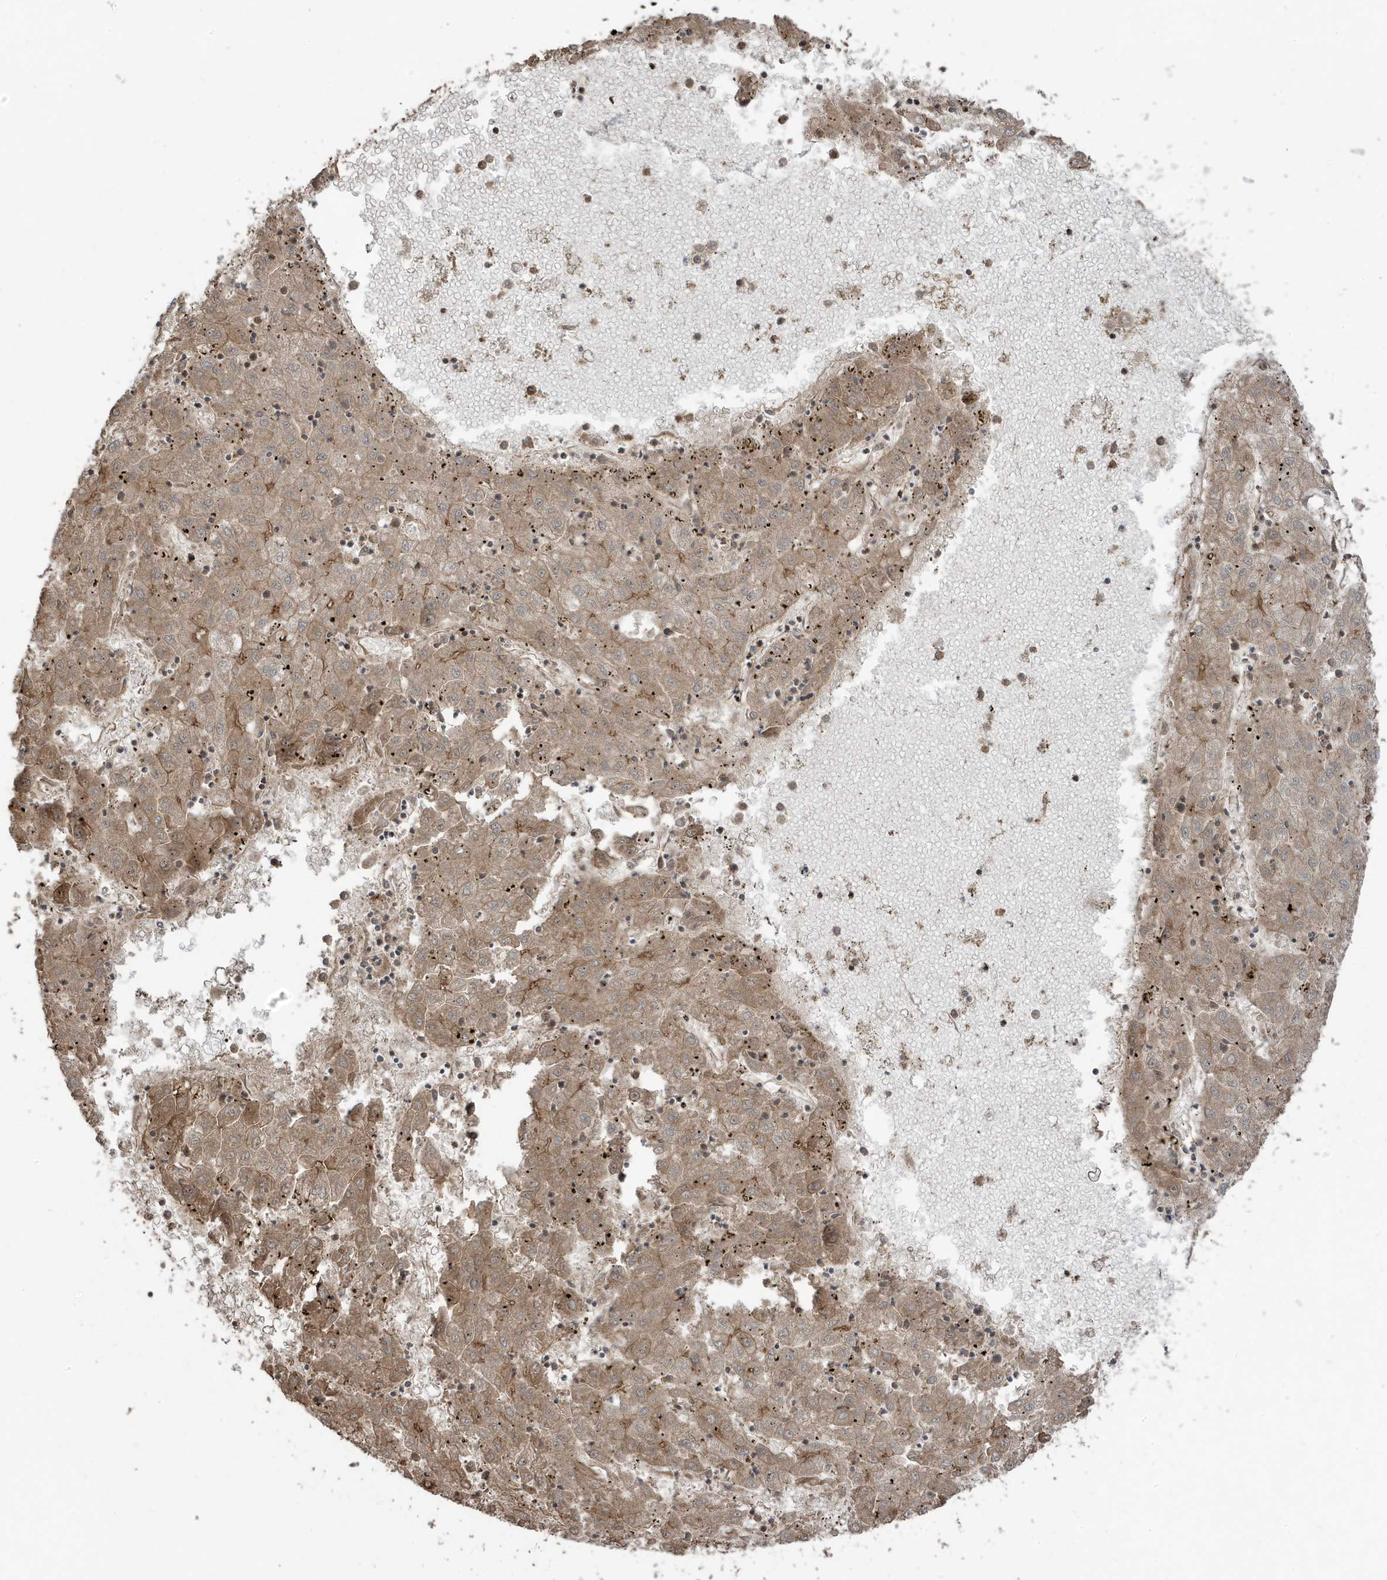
{"staining": {"intensity": "moderate", "quantity": "<25%", "location": "cytoplasmic/membranous"}, "tissue": "liver cancer", "cell_type": "Tumor cells", "image_type": "cancer", "snomed": [{"axis": "morphology", "description": "Carcinoma, Hepatocellular, NOS"}, {"axis": "topography", "description": "Liver"}], "caption": "Liver cancer (hepatocellular carcinoma) tissue demonstrates moderate cytoplasmic/membranous positivity in approximately <25% of tumor cells (DAB IHC with brightfield microscopy, high magnification).", "gene": "ASAP1", "patient": {"sex": "male", "age": 72}}